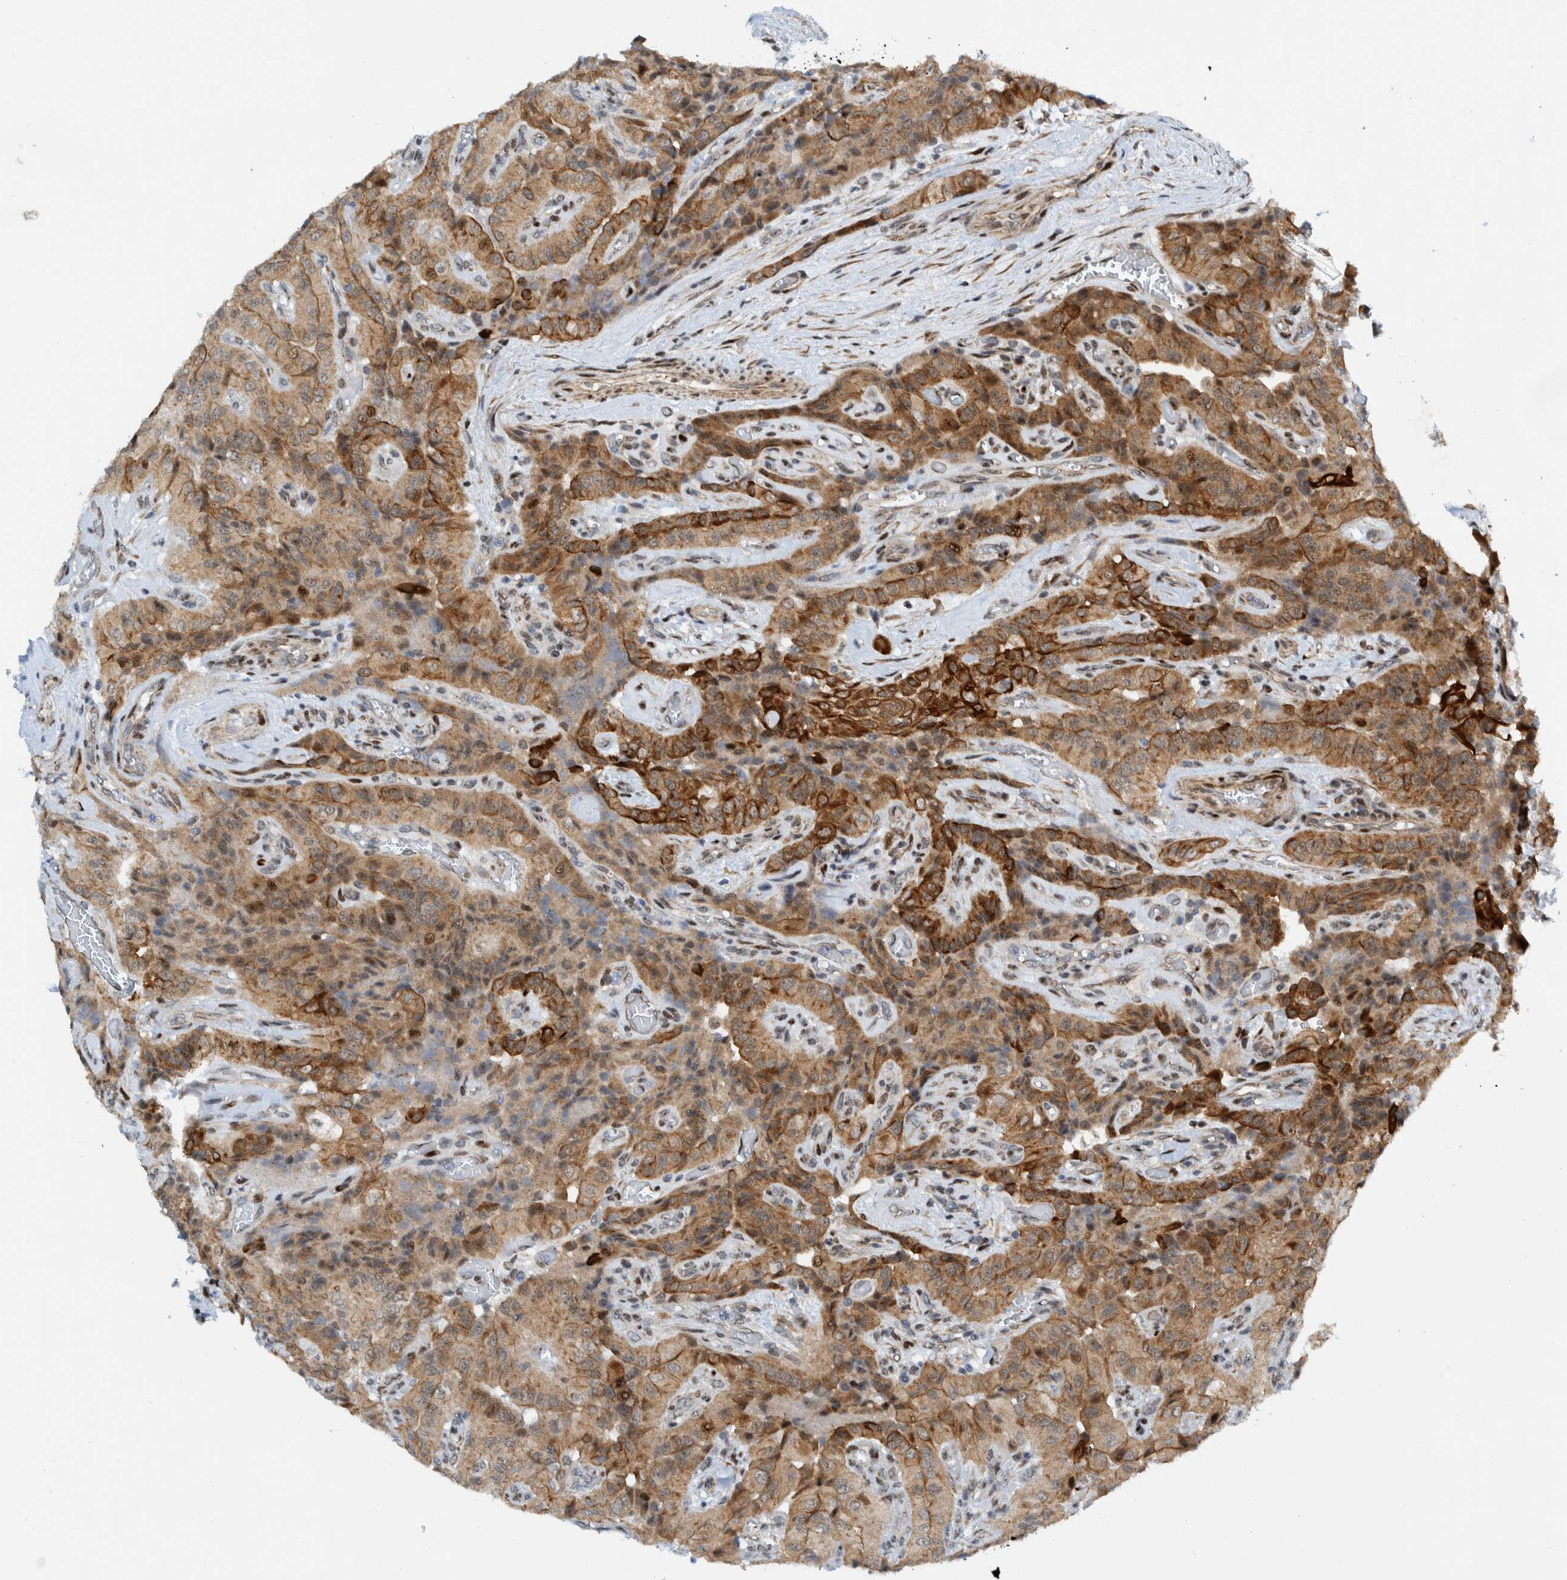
{"staining": {"intensity": "strong", "quantity": ">75%", "location": "cytoplasmic/membranous"}, "tissue": "thyroid cancer", "cell_type": "Tumor cells", "image_type": "cancer", "snomed": [{"axis": "morphology", "description": "Papillary adenocarcinoma, NOS"}, {"axis": "topography", "description": "Thyroid gland"}], "caption": "Protein expression analysis of papillary adenocarcinoma (thyroid) displays strong cytoplasmic/membranous positivity in approximately >75% of tumor cells.", "gene": "CCDC57", "patient": {"sex": "female", "age": 59}}